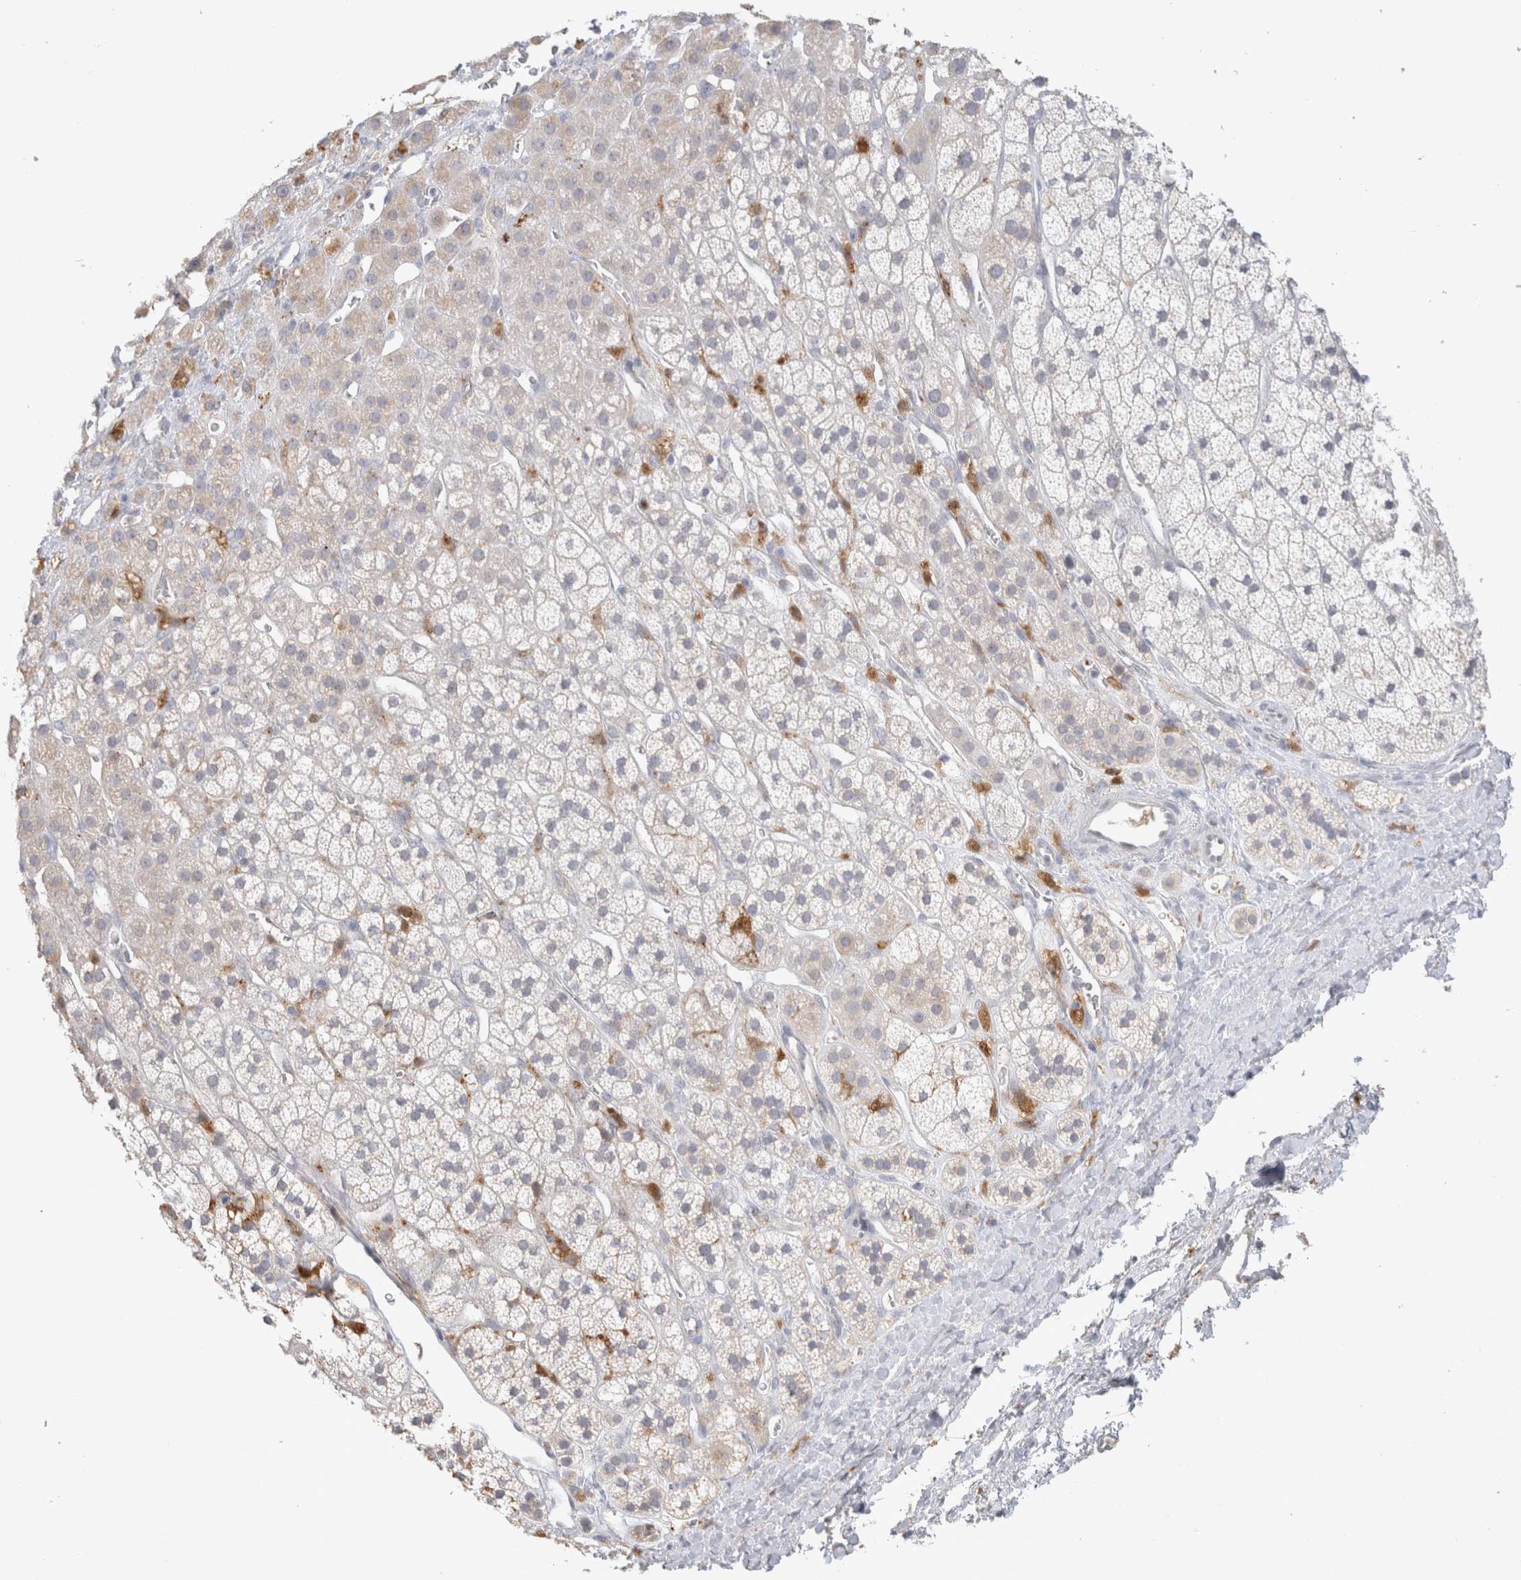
{"staining": {"intensity": "weak", "quantity": "<25%", "location": "cytoplasmic/membranous"}, "tissue": "adrenal gland", "cell_type": "Glandular cells", "image_type": "normal", "snomed": [{"axis": "morphology", "description": "Normal tissue, NOS"}, {"axis": "topography", "description": "Adrenal gland"}], "caption": "This is an IHC photomicrograph of unremarkable human adrenal gland. There is no staining in glandular cells.", "gene": "HPGDS", "patient": {"sex": "male", "age": 56}}